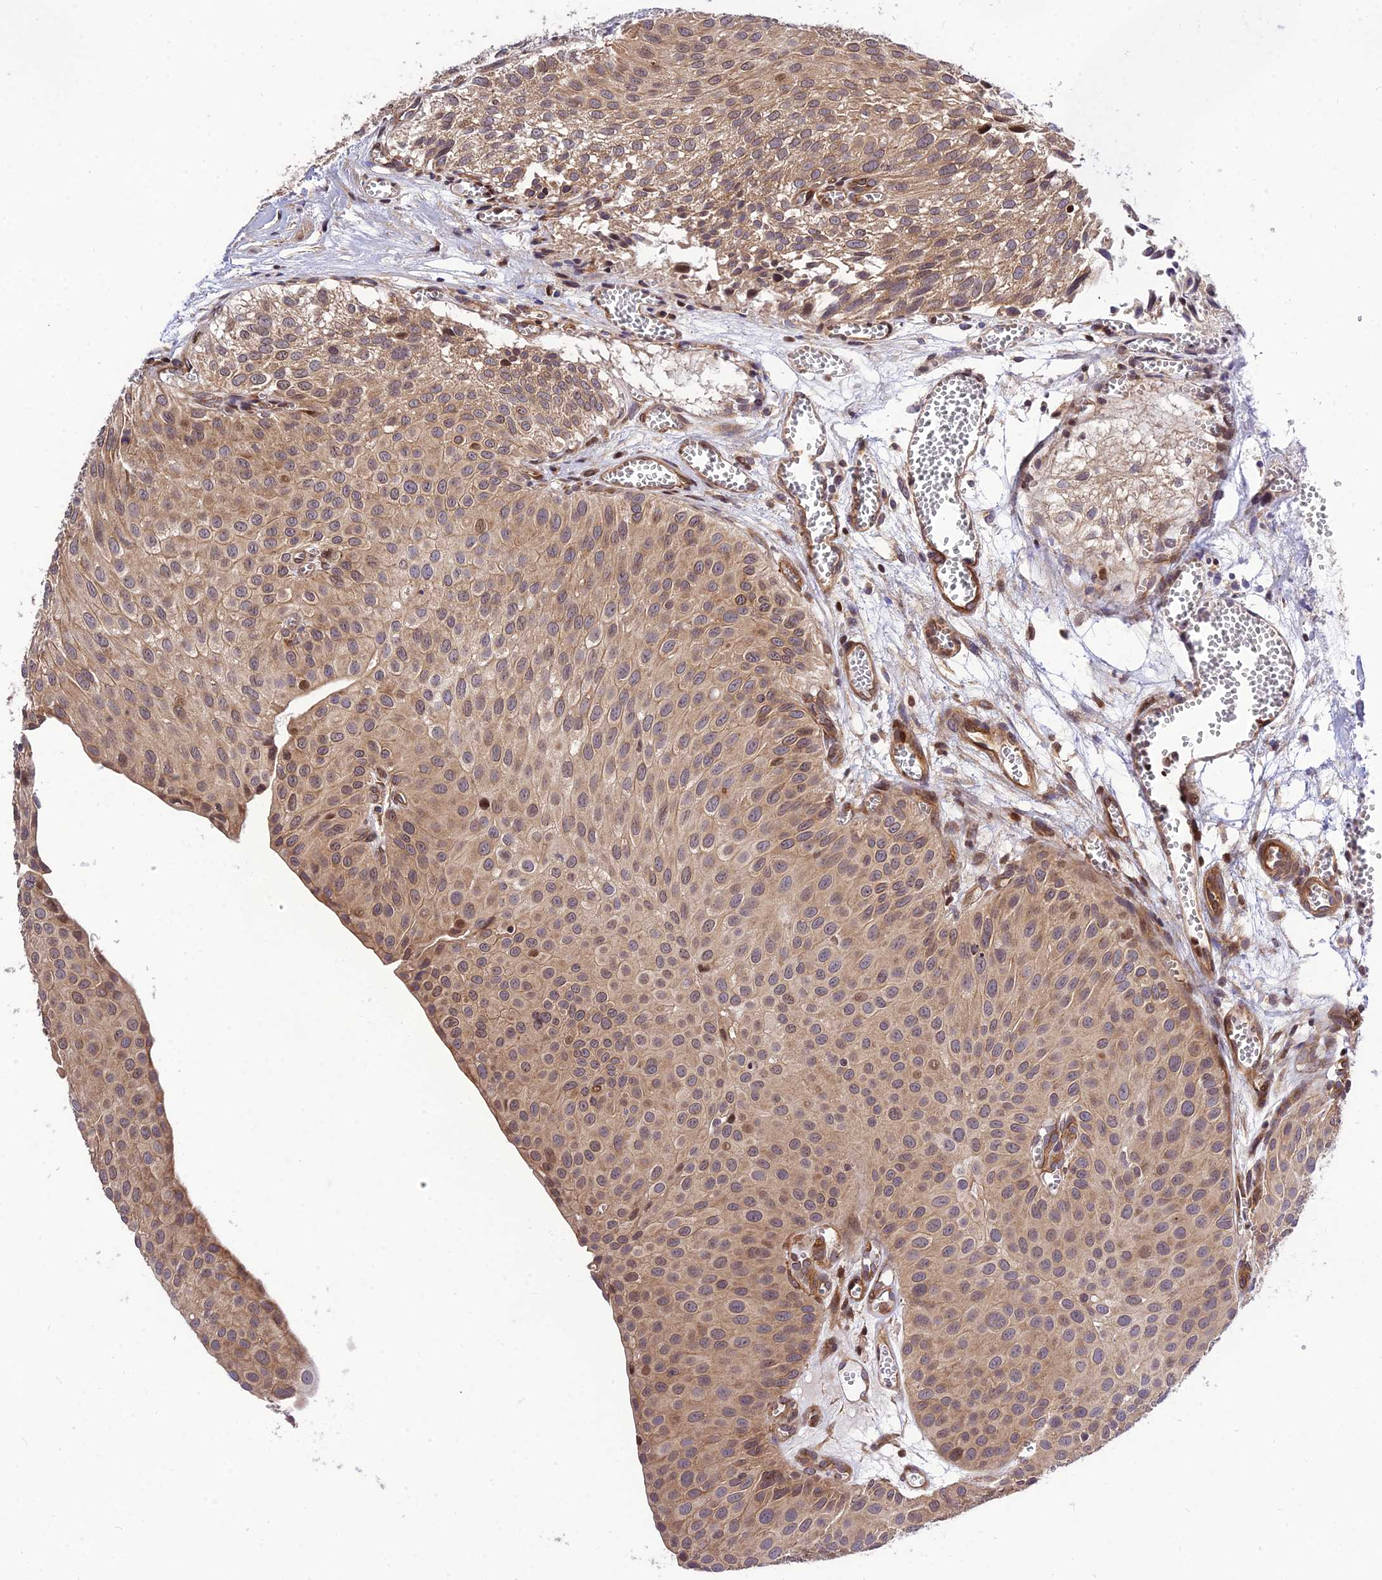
{"staining": {"intensity": "moderate", "quantity": ">75%", "location": "cytoplasmic/membranous,nuclear"}, "tissue": "urothelial cancer", "cell_type": "Tumor cells", "image_type": "cancer", "snomed": [{"axis": "morphology", "description": "Urothelial carcinoma, Low grade"}, {"axis": "topography", "description": "Urinary bladder"}], "caption": "Immunohistochemistry (DAB (3,3'-diaminobenzidine)) staining of human urothelial cancer reveals moderate cytoplasmic/membranous and nuclear protein staining in about >75% of tumor cells. The protein is shown in brown color, while the nuclei are stained blue.", "gene": "SMG6", "patient": {"sex": "male", "age": 88}}